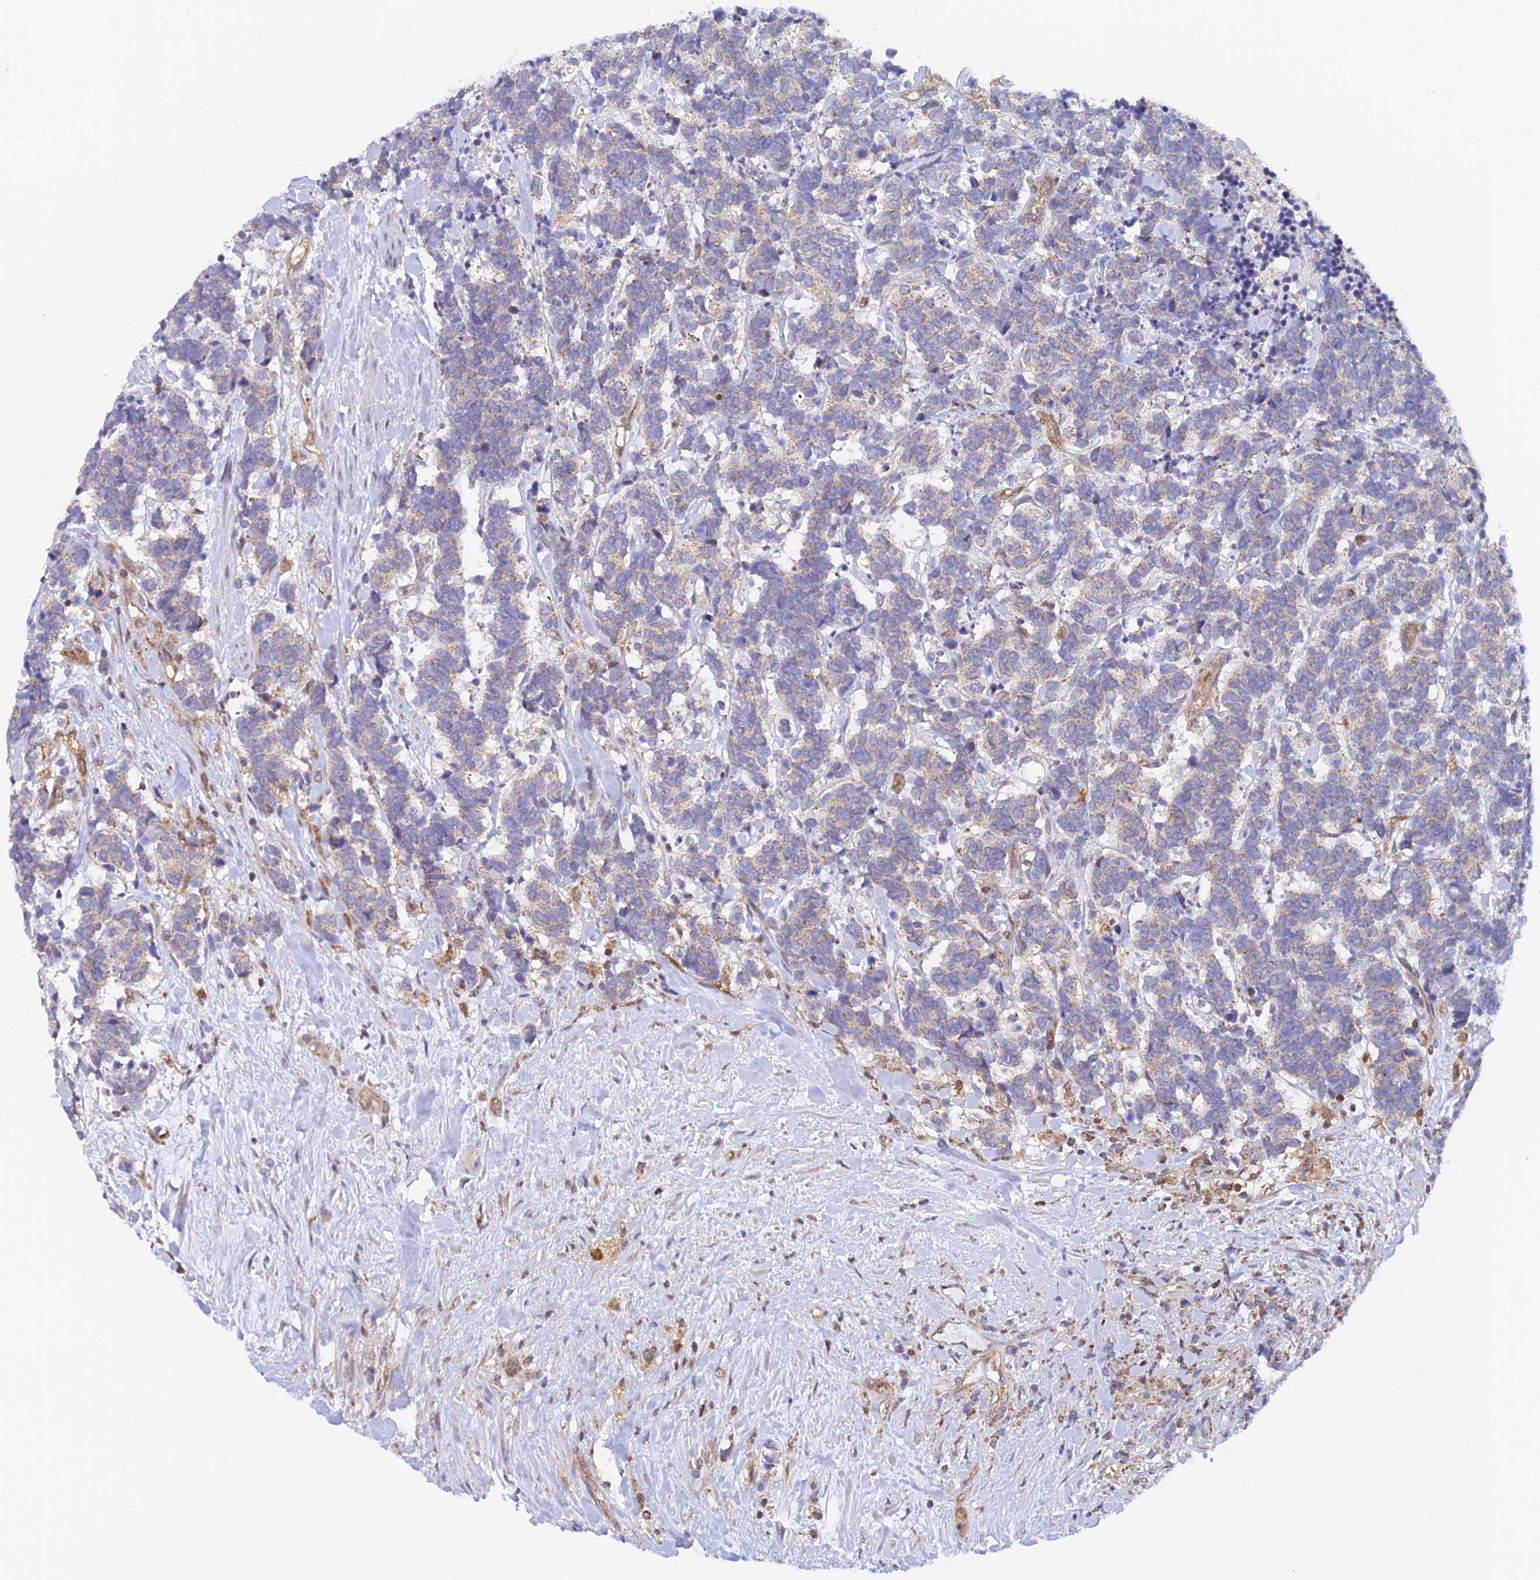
{"staining": {"intensity": "weak", "quantity": "<25%", "location": "cytoplasmic/membranous"}, "tissue": "carcinoid", "cell_type": "Tumor cells", "image_type": "cancer", "snomed": [{"axis": "morphology", "description": "Carcinoma, NOS"}, {"axis": "morphology", "description": "Carcinoid, malignant, NOS"}, {"axis": "topography", "description": "Prostate"}], "caption": "Carcinoid was stained to show a protein in brown. There is no significant expression in tumor cells. (Brightfield microscopy of DAB immunohistochemistry (IHC) at high magnification).", "gene": "LYSMD2", "patient": {"sex": "male", "age": 57}}